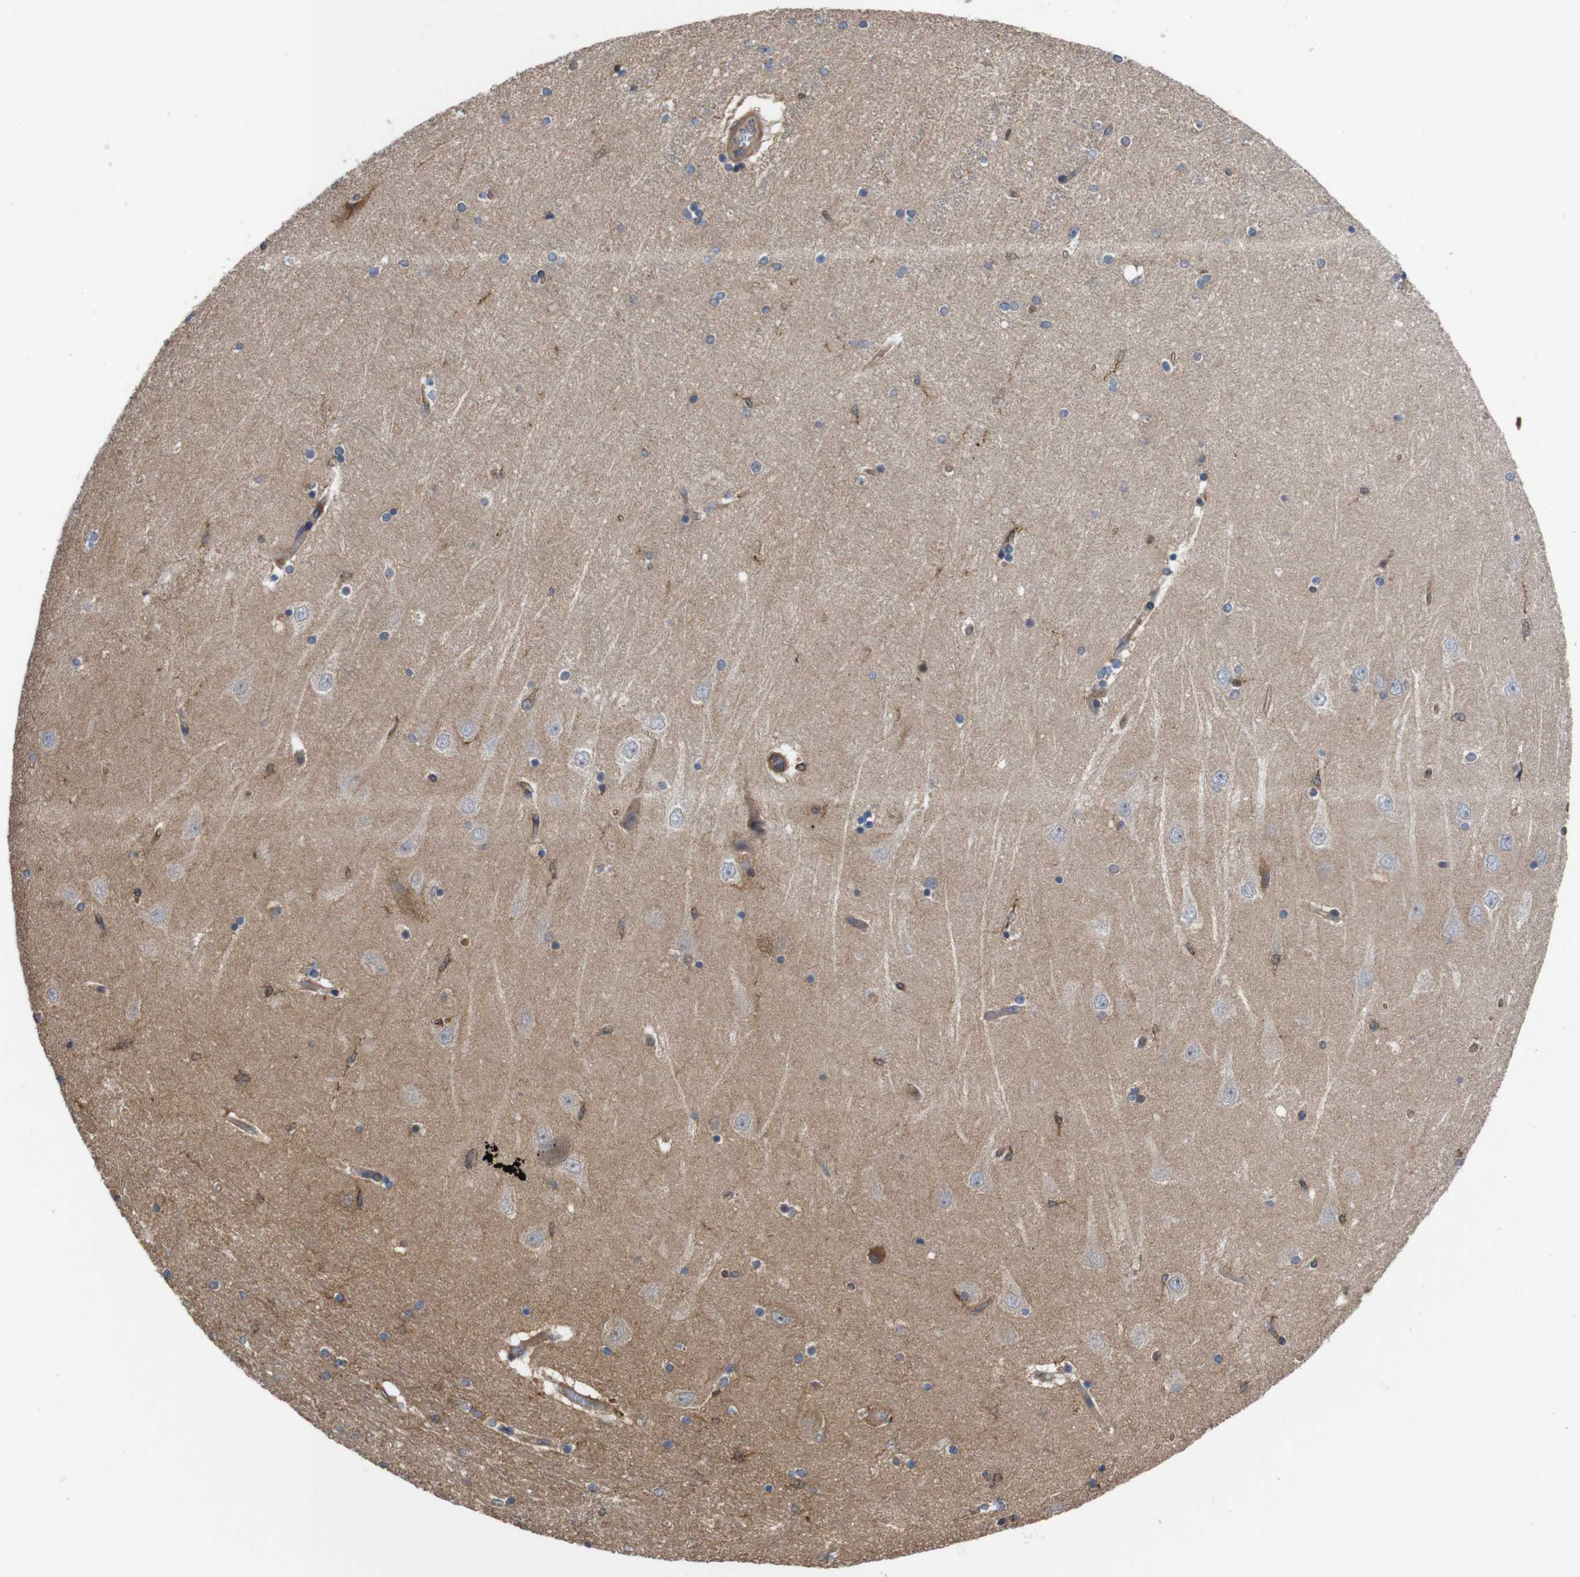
{"staining": {"intensity": "moderate", "quantity": "<25%", "location": "cytoplasmic/membranous"}, "tissue": "hippocampus", "cell_type": "Glial cells", "image_type": "normal", "snomed": [{"axis": "morphology", "description": "Normal tissue, NOS"}, {"axis": "topography", "description": "Hippocampus"}], "caption": "Protein expression analysis of normal human hippocampus reveals moderate cytoplasmic/membranous positivity in approximately <25% of glial cells.", "gene": "TIAM1", "patient": {"sex": "female", "age": 54}}